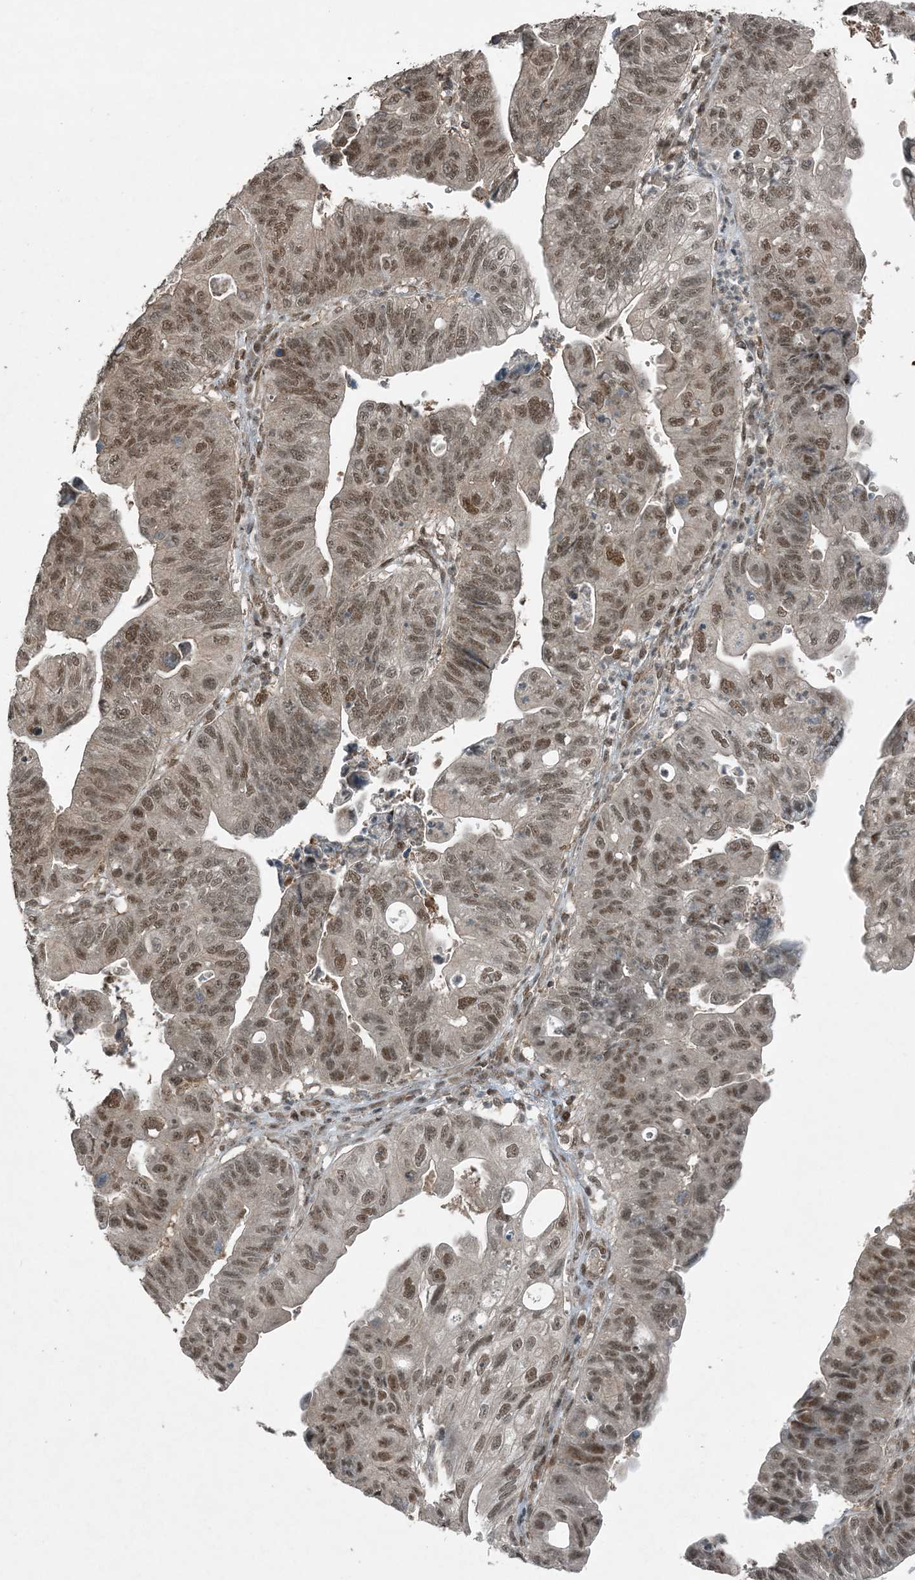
{"staining": {"intensity": "moderate", "quantity": ">75%", "location": "nuclear"}, "tissue": "stomach cancer", "cell_type": "Tumor cells", "image_type": "cancer", "snomed": [{"axis": "morphology", "description": "Adenocarcinoma, NOS"}, {"axis": "topography", "description": "Stomach"}], "caption": "This is a micrograph of immunohistochemistry staining of stomach cancer, which shows moderate expression in the nuclear of tumor cells.", "gene": "COPS7B", "patient": {"sex": "male", "age": 59}}